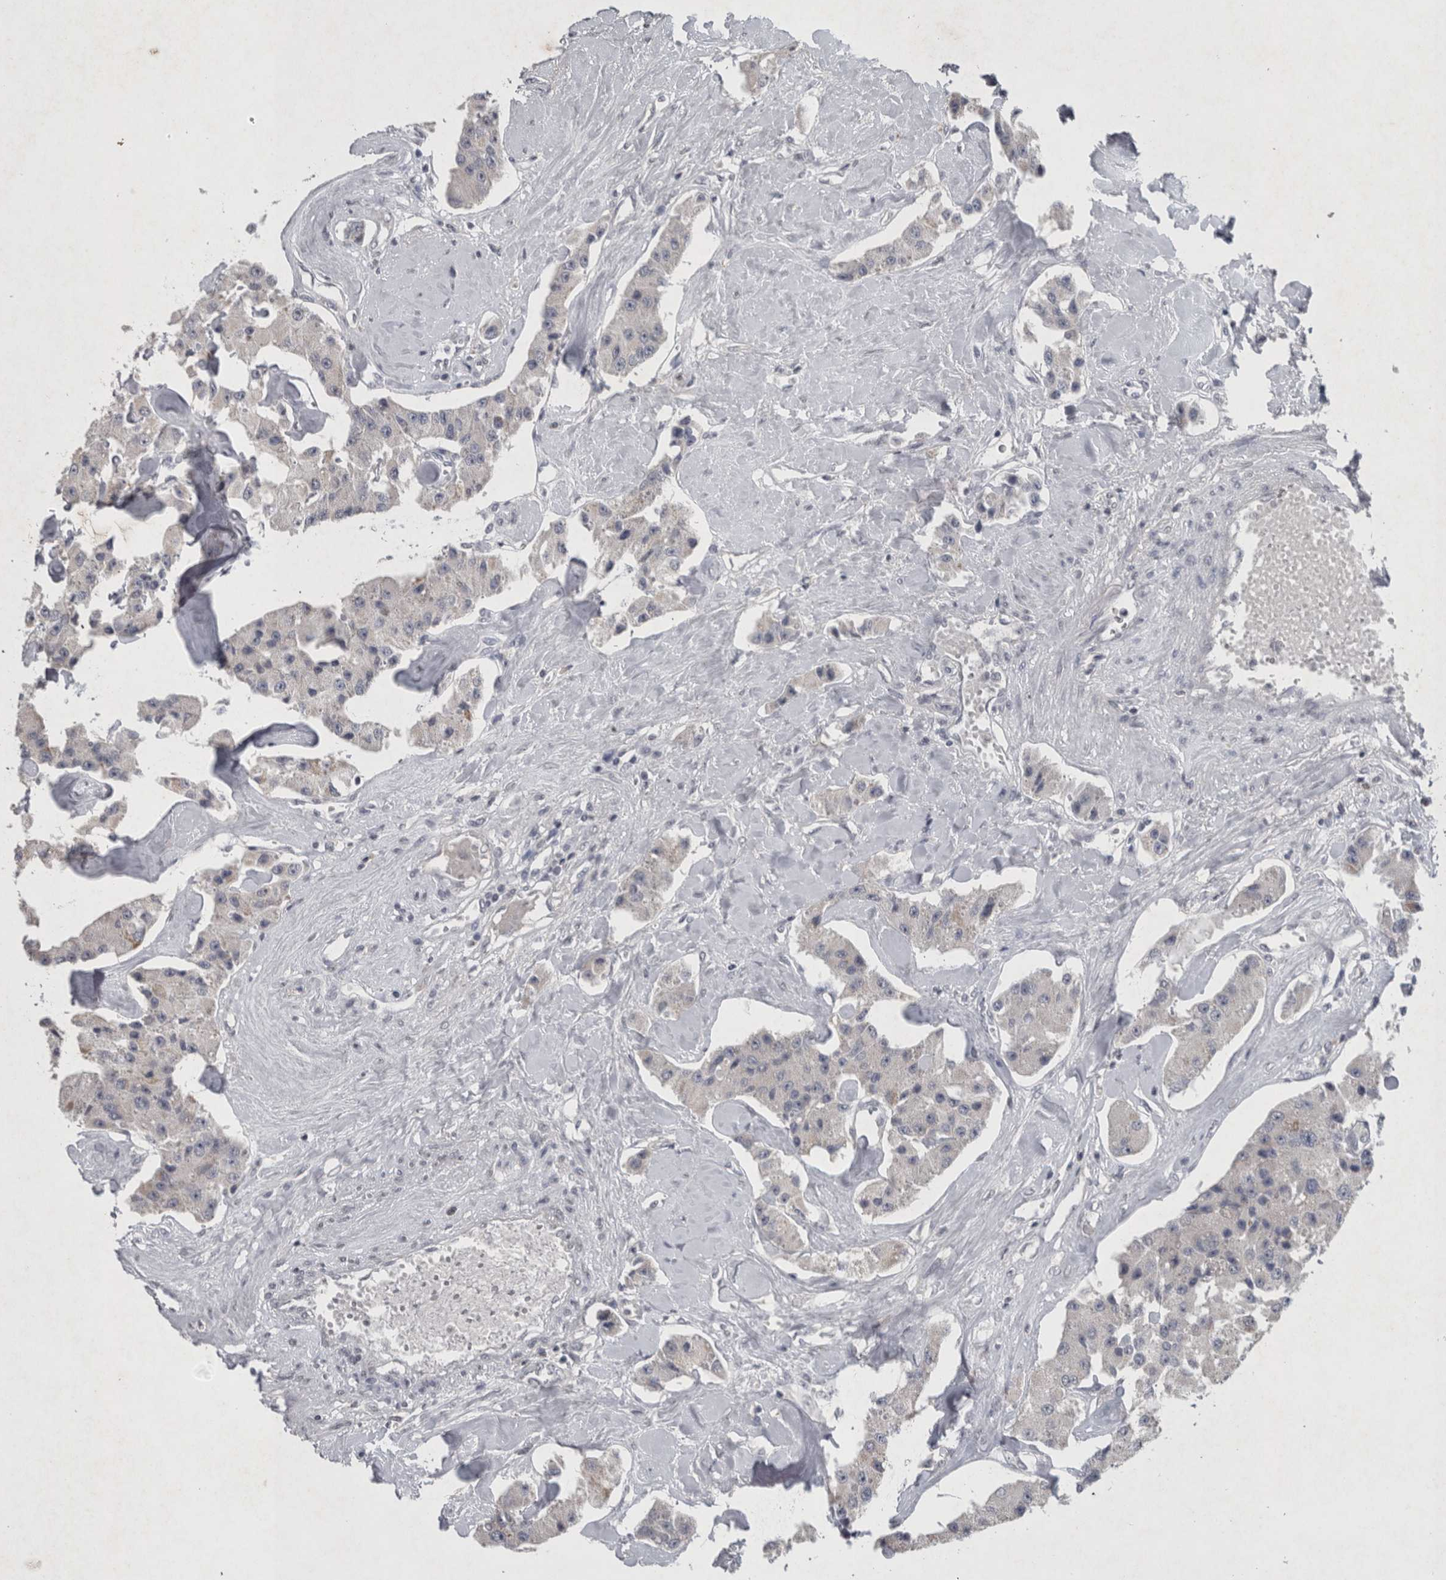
{"staining": {"intensity": "negative", "quantity": "none", "location": "none"}, "tissue": "carcinoid", "cell_type": "Tumor cells", "image_type": "cancer", "snomed": [{"axis": "morphology", "description": "Carcinoid, malignant, NOS"}, {"axis": "topography", "description": "Pancreas"}], "caption": "An immunohistochemistry (IHC) image of malignant carcinoid is shown. There is no staining in tumor cells of malignant carcinoid. Nuclei are stained in blue.", "gene": "WNT7A", "patient": {"sex": "male", "age": 41}}